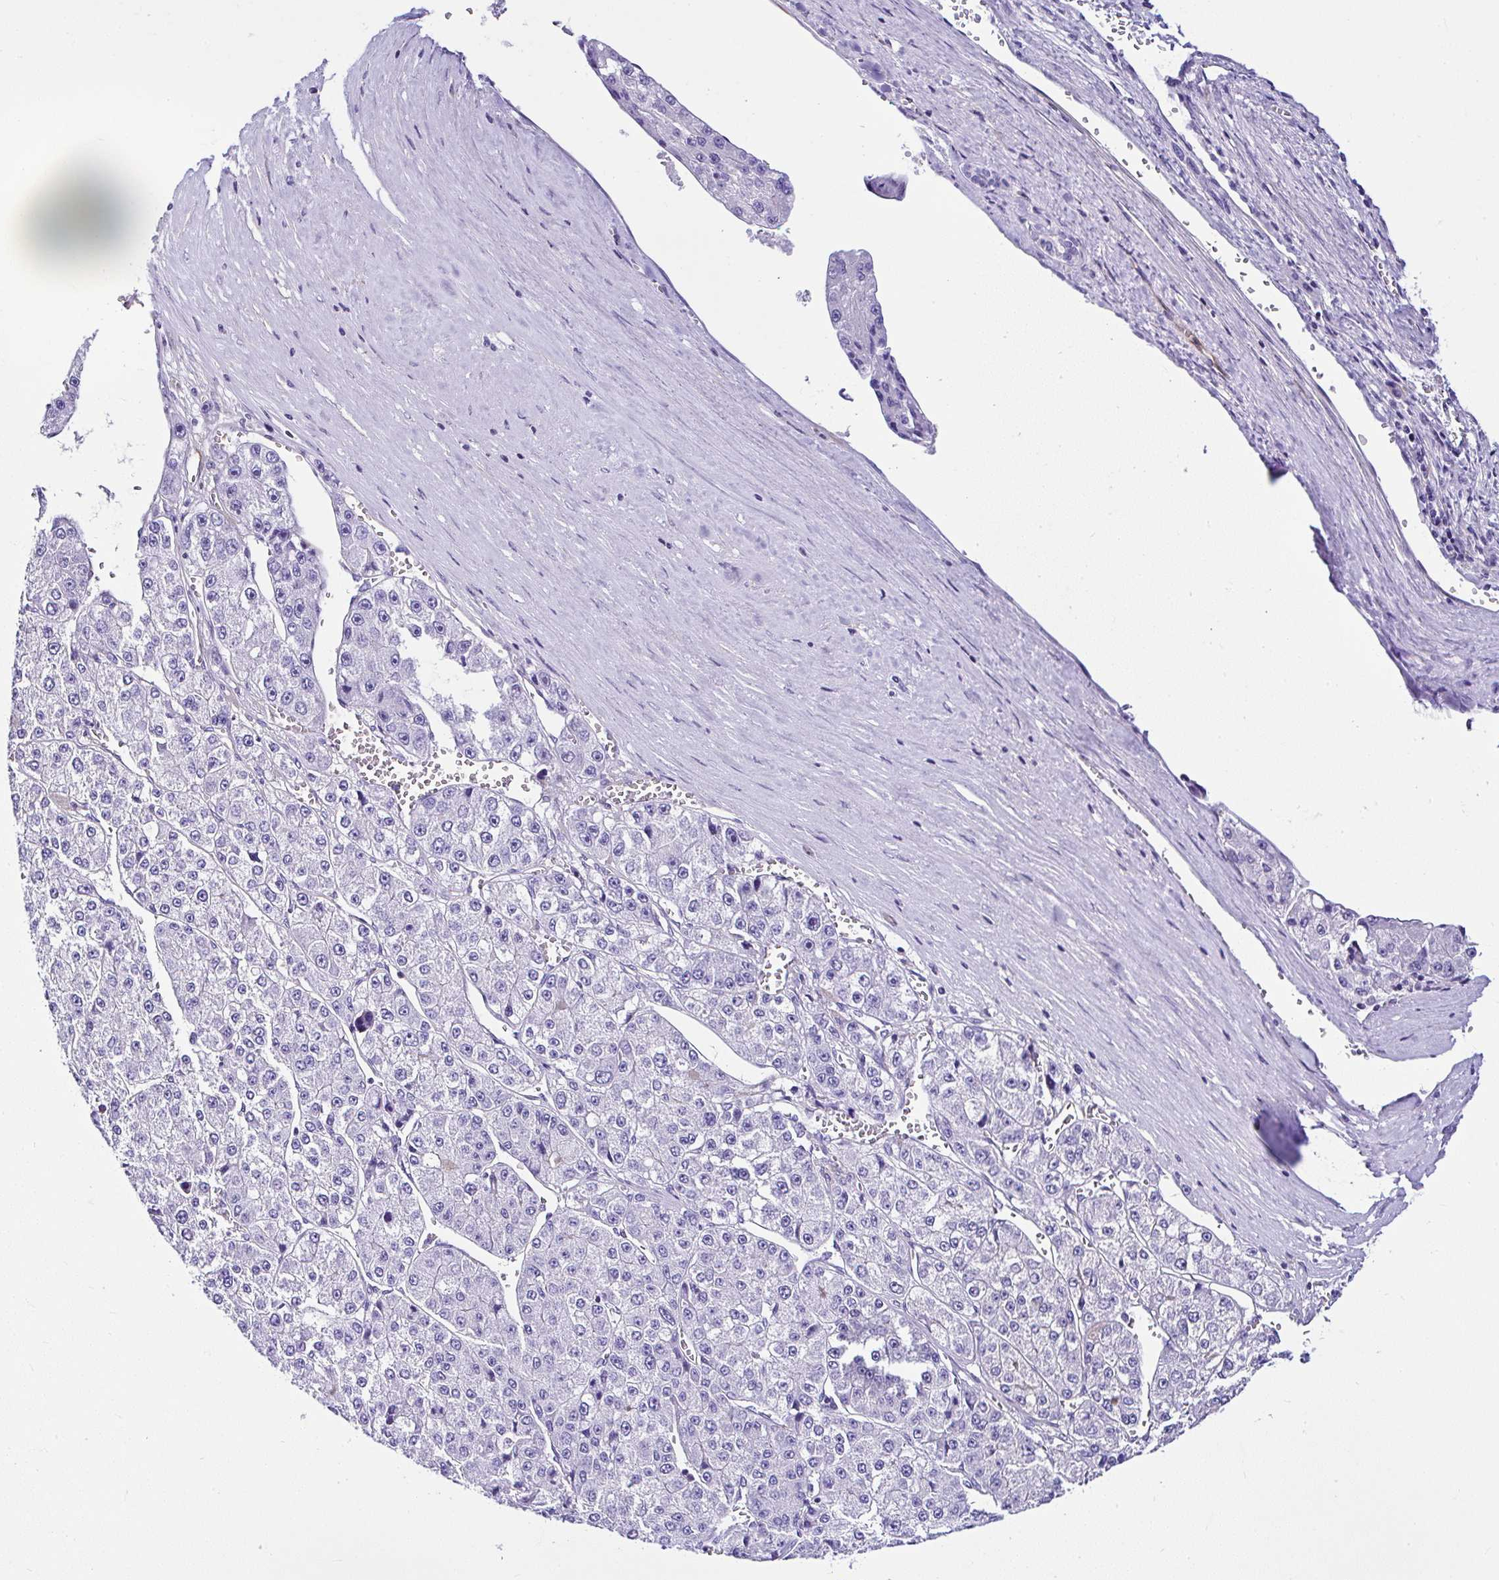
{"staining": {"intensity": "negative", "quantity": "none", "location": "none"}, "tissue": "liver cancer", "cell_type": "Tumor cells", "image_type": "cancer", "snomed": [{"axis": "morphology", "description": "Carcinoma, Hepatocellular, NOS"}, {"axis": "topography", "description": "Liver"}], "caption": "This image is of hepatocellular carcinoma (liver) stained with immunohistochemistry (IHC) to label a protein in brown with the nuclei are counter-stained blue. There is no expression in tumor cells.", "gene": "DEPDC5", "patient": {"sex": "female", "age": 73}}